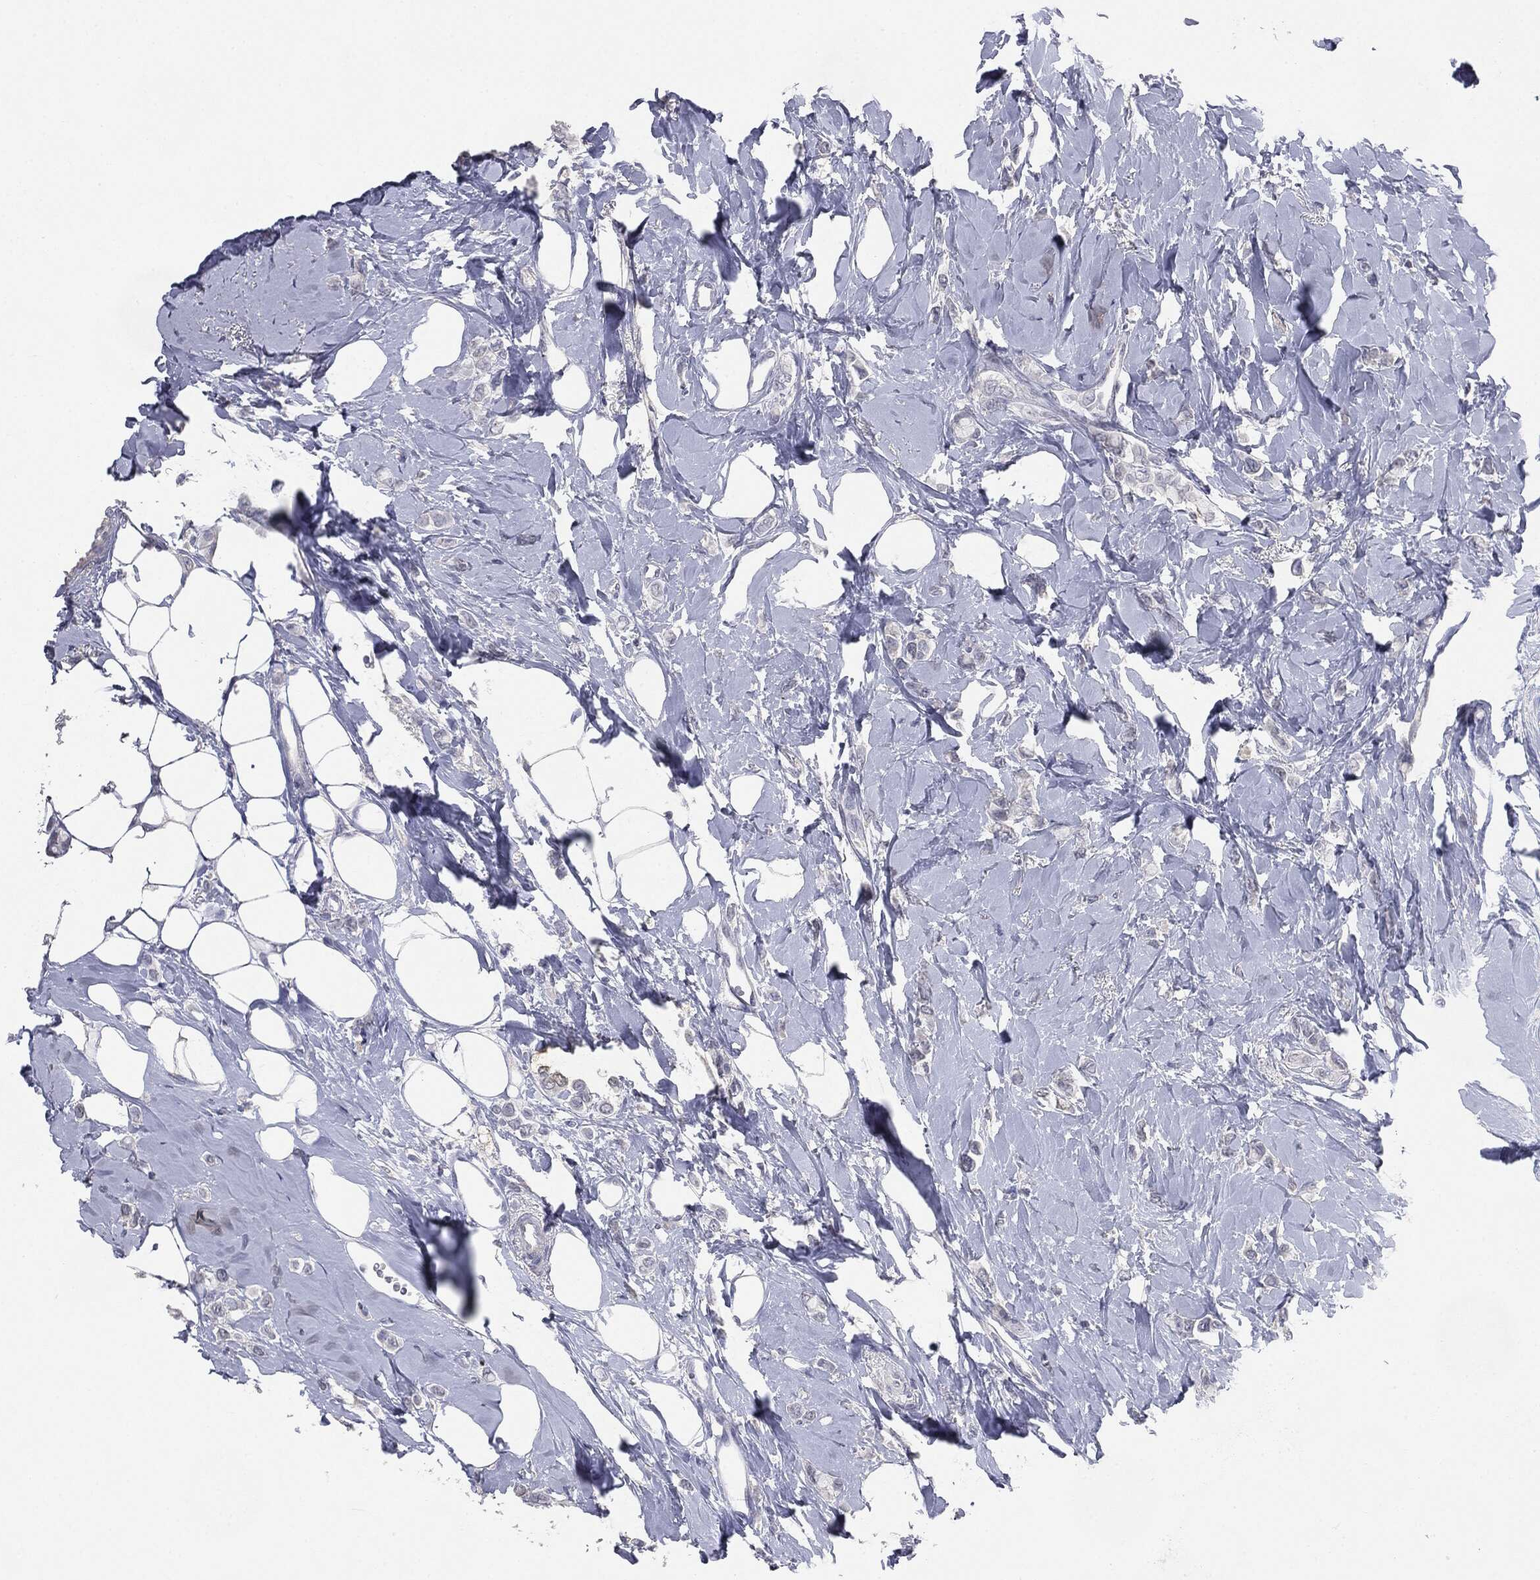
{"staining": {"intensity": "negative", "quantity": "none", "location": "none"}, "tissue": "breast cancer", "cell_type": "Tumor cells", "image_type": "cancer", "snomed": [{"axis": "morphology", "description": "Lobular carcinoma"}, {"axis": "topography", "description": "Breast"}], "caption": "DAB immunohistochemical staining of breast lobular carcinoma shows no significant expression in tumor cells.", "gene": "SLC2A2", "patient": {"sex": "female", "age": 66}}